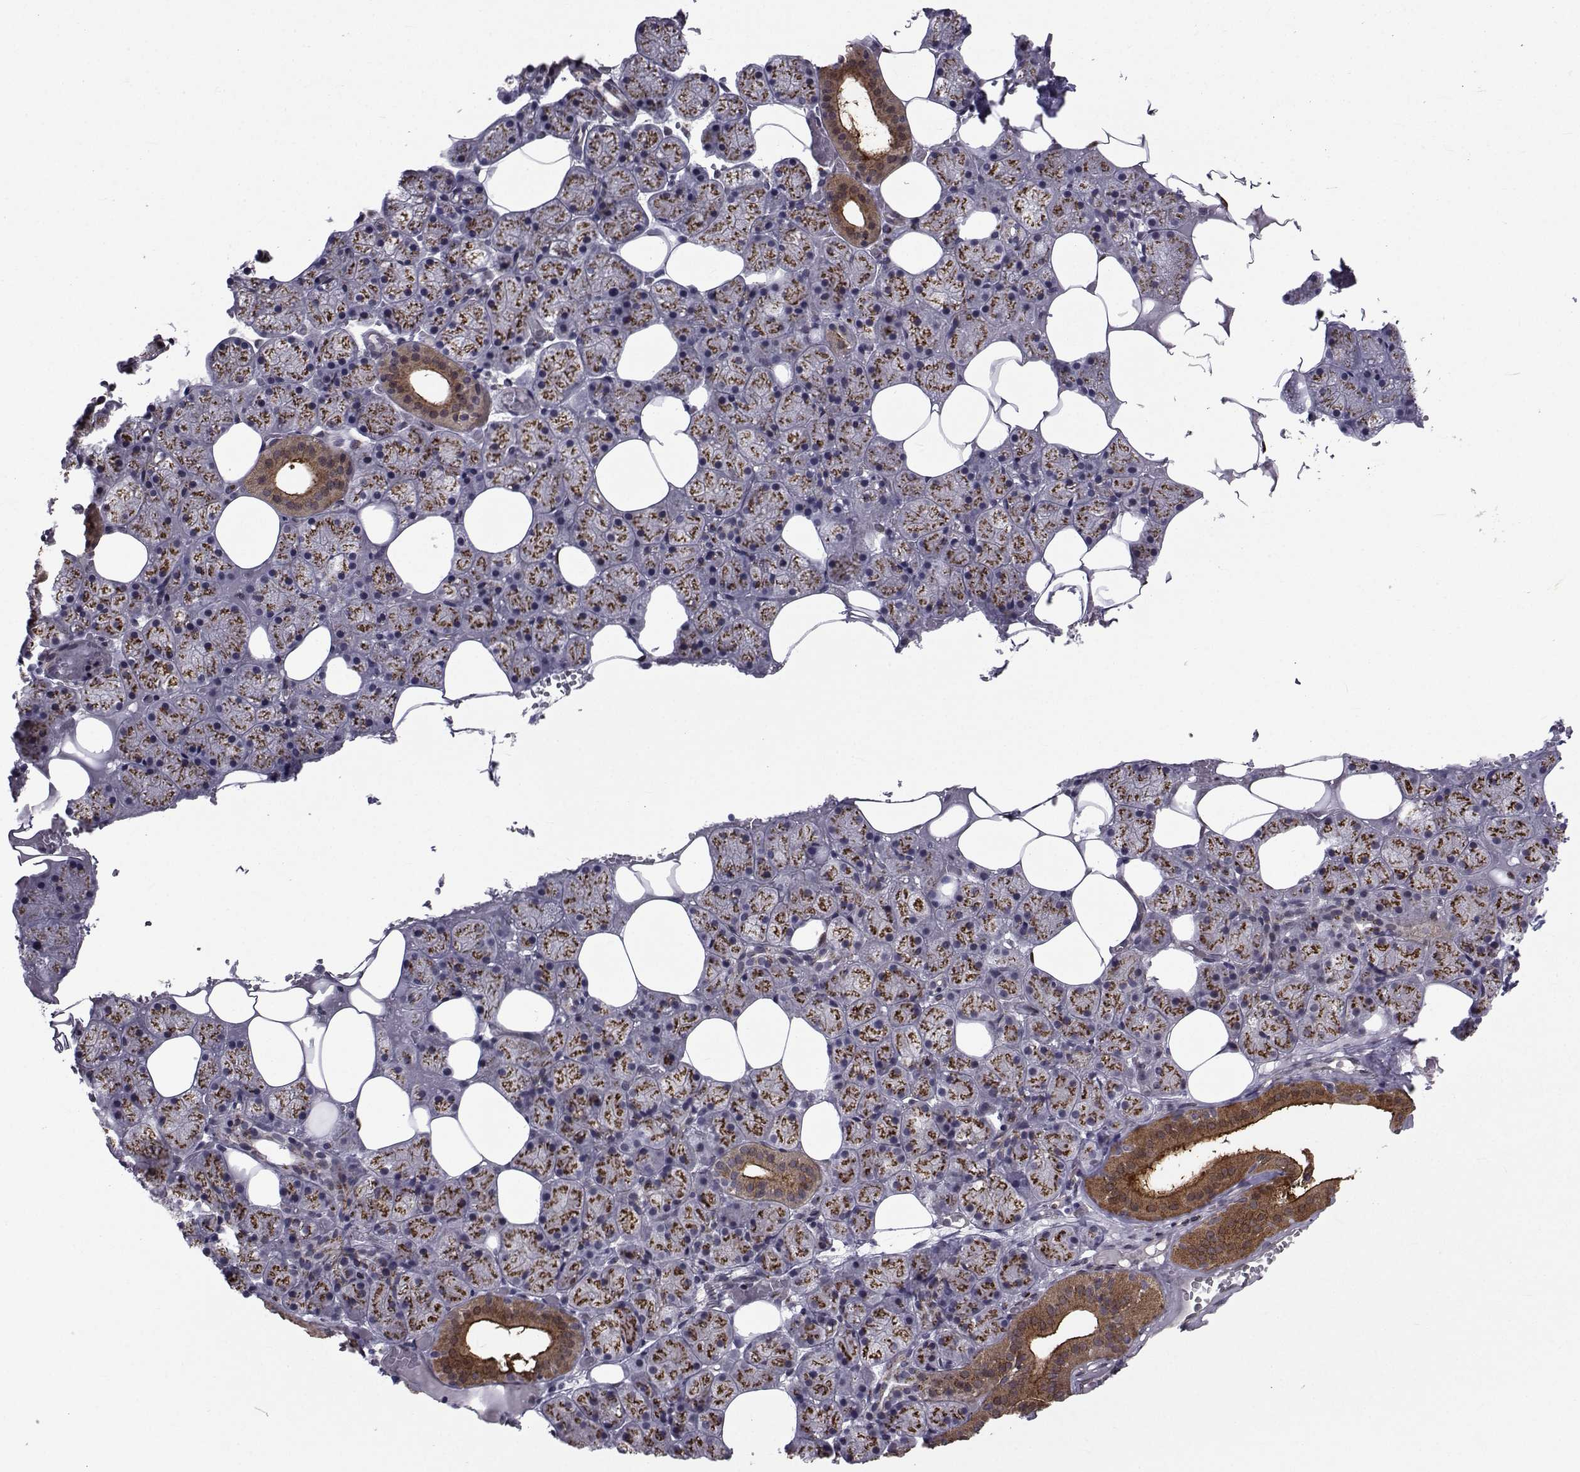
{"staining": {"intensity": "strong", "quantity": "25%-75%", "location": "cytoplasmic/membranous"}, "tissue": "salivary gland", "cell_type": "Glandular cells", "image_type": "normal", "snomed": [{"axis": "morphology", "description": "Normal tissue, NOS"}, {"axis": "topography", "description": "Salivary gland"}], "caption": "This histopathology image reveals benign salivary gland stained with immunohistochemistry (IHC) to label a protein in brown. The cytoplasmic/membranous of glandular cells show strong positivity for the protein. Nuclei are counter-stained blue.", "gene": "ATP6V1C2", "patient": {"sex": "male", "age": 38}}